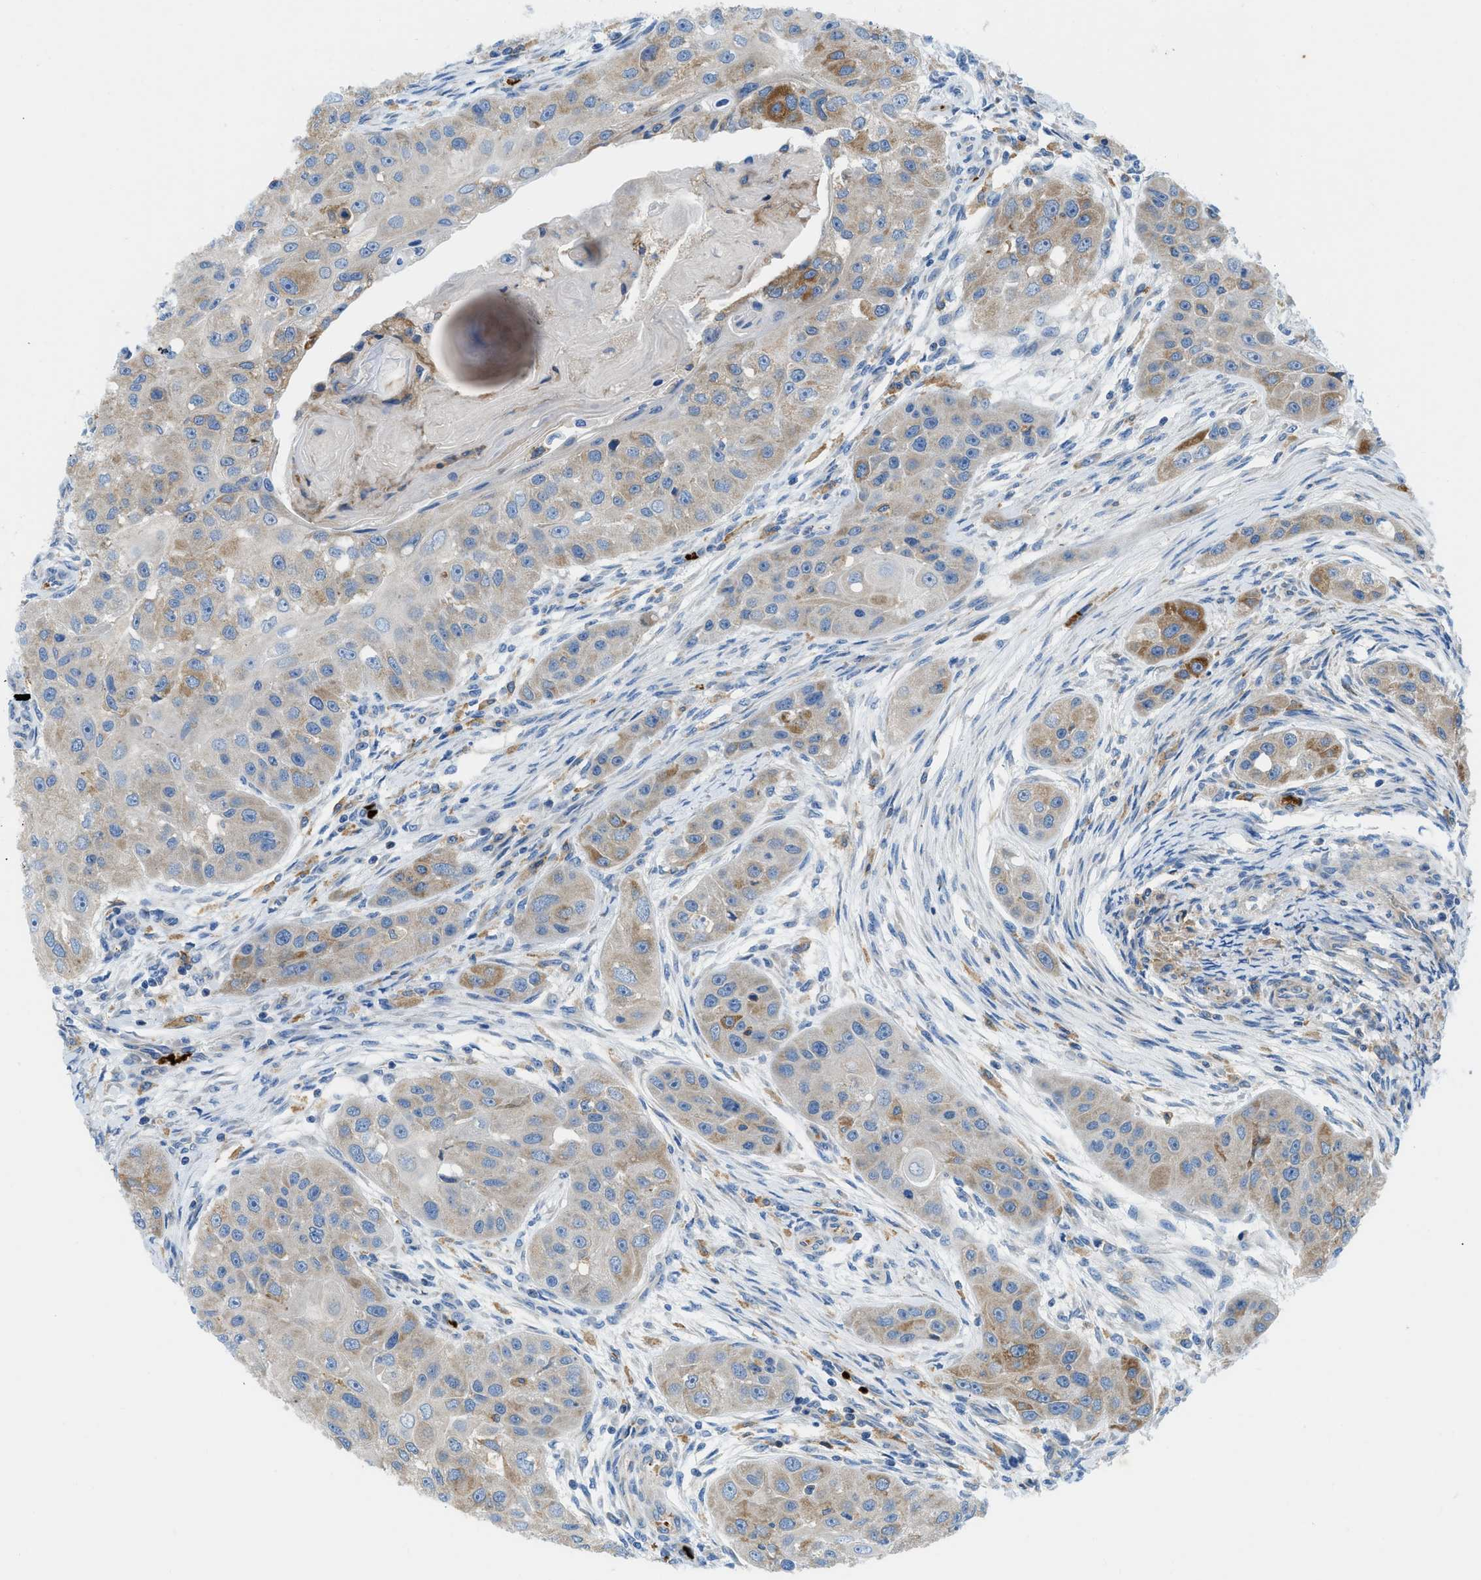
{"staining": {"intensity": "weak", "quantity": "<25%", "location": "cytoplasmic/membranous"}, "tissue": "head and neck cancer", "cell_type": "Tumor cells", "image_type": "cancer", "snomed": [{"axis": "morphology", "description": "Normal tissue, NOS"}, {"axis": "morphology", "description": "Squamous cell carcinoma, NOS"}, {"axis": "topography", "description": "Skeletal muscle"}, {"axis": "topography", "description": "Head-Neck"}], "caption": "Immunohistochemical staining of squamous cell carcinoma (head and neck) shows no significant expression in tumor cells.", "gene": "ZNF831", "patient": {"sex": "male", "age": 51}}